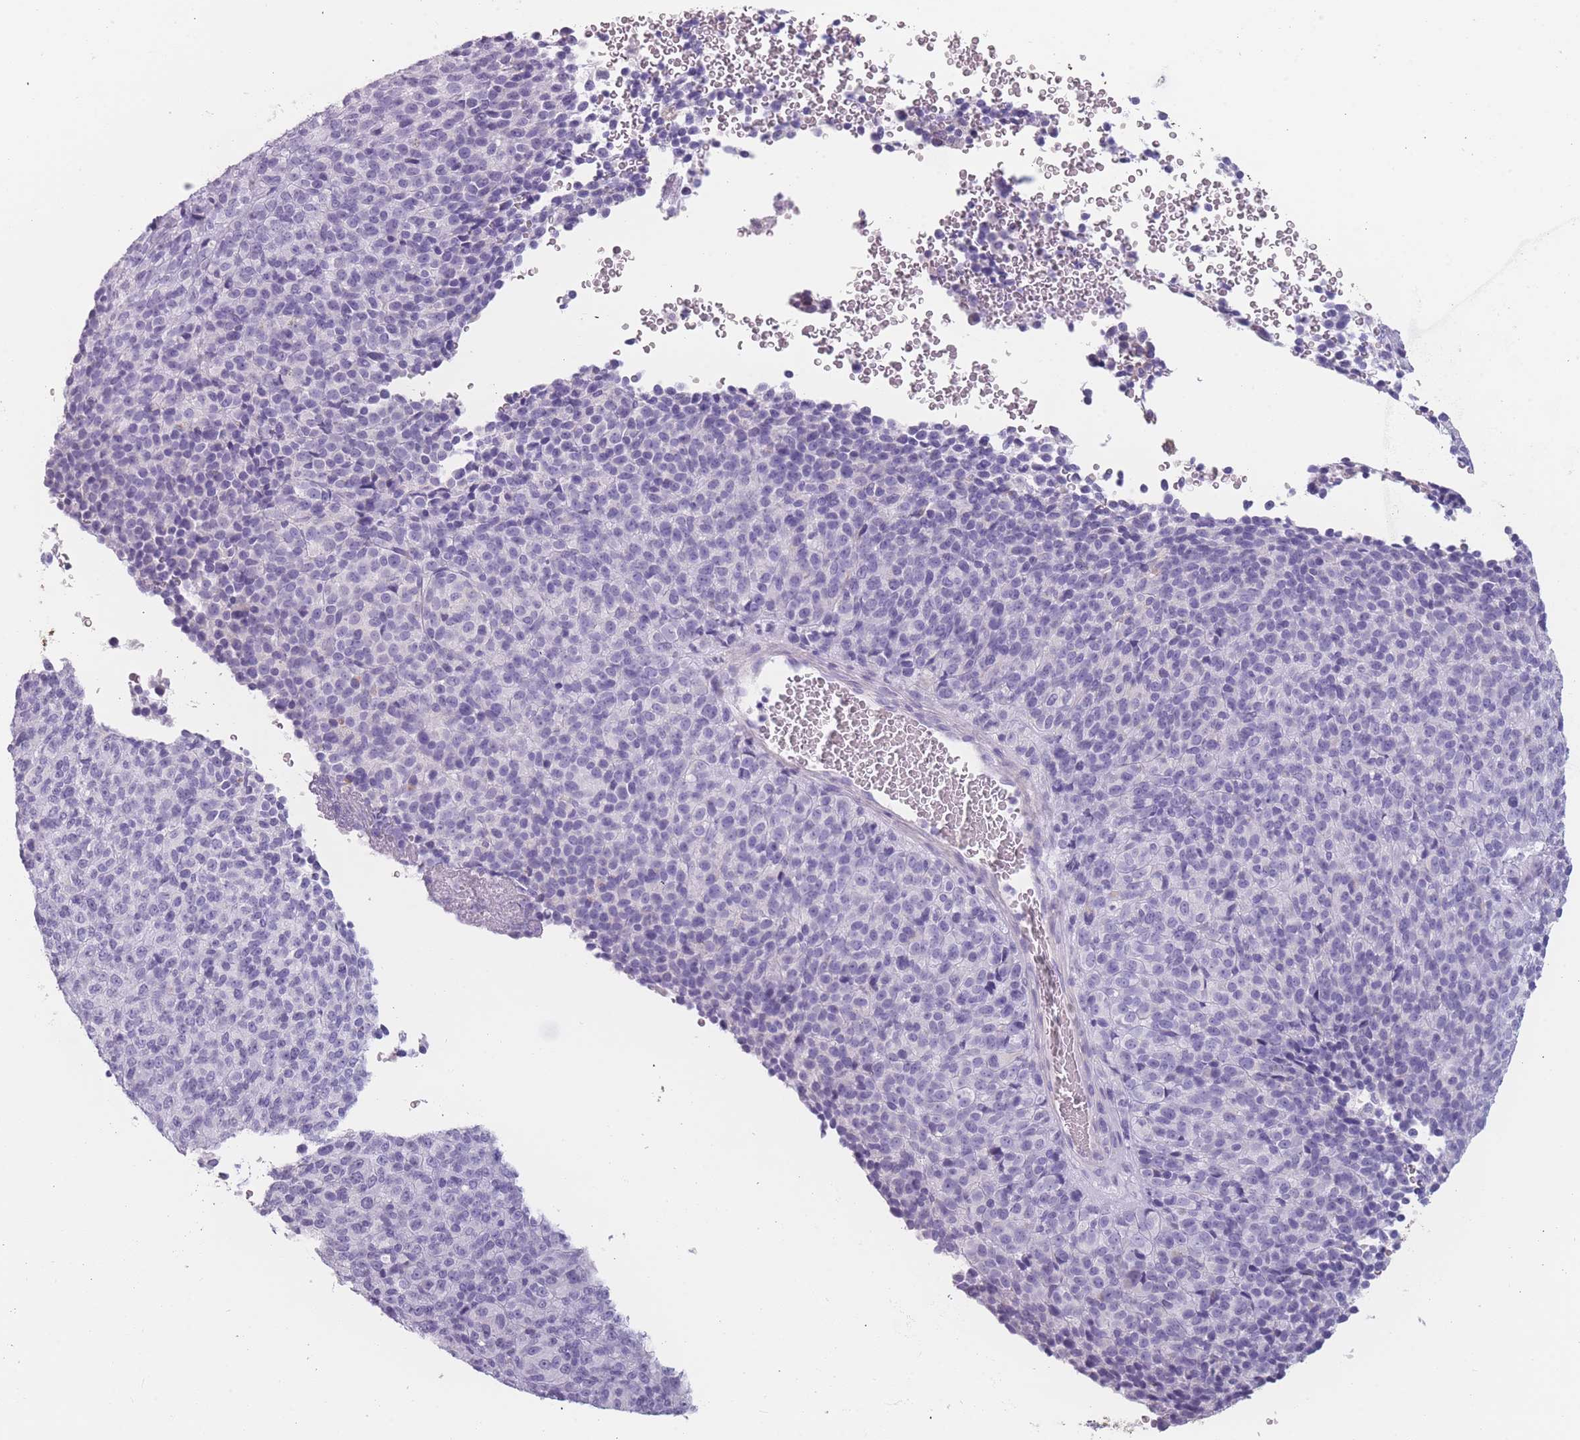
{"staining": {"intensity": "negative", "quantity": "none", "location": "none"}, "tissue": "melanoma", "cell_type": "Tumor cells", "image_type": "cancer", "snomed": [{"axis": "morphology", "description": "Malignant melanoma, Metastatic site"}, {"axis": "topography", "description": "Brain"}], "caption": "Immunohistochemistry photomicrograph of neoplastic tissue: human melanoma stained with DAB (3,3'-diaminobenzidine) demonstrates no significant protein staining in tumor cells.", "gene": "PPFIA3", "patient": {"sex": "female", "age": 56}}